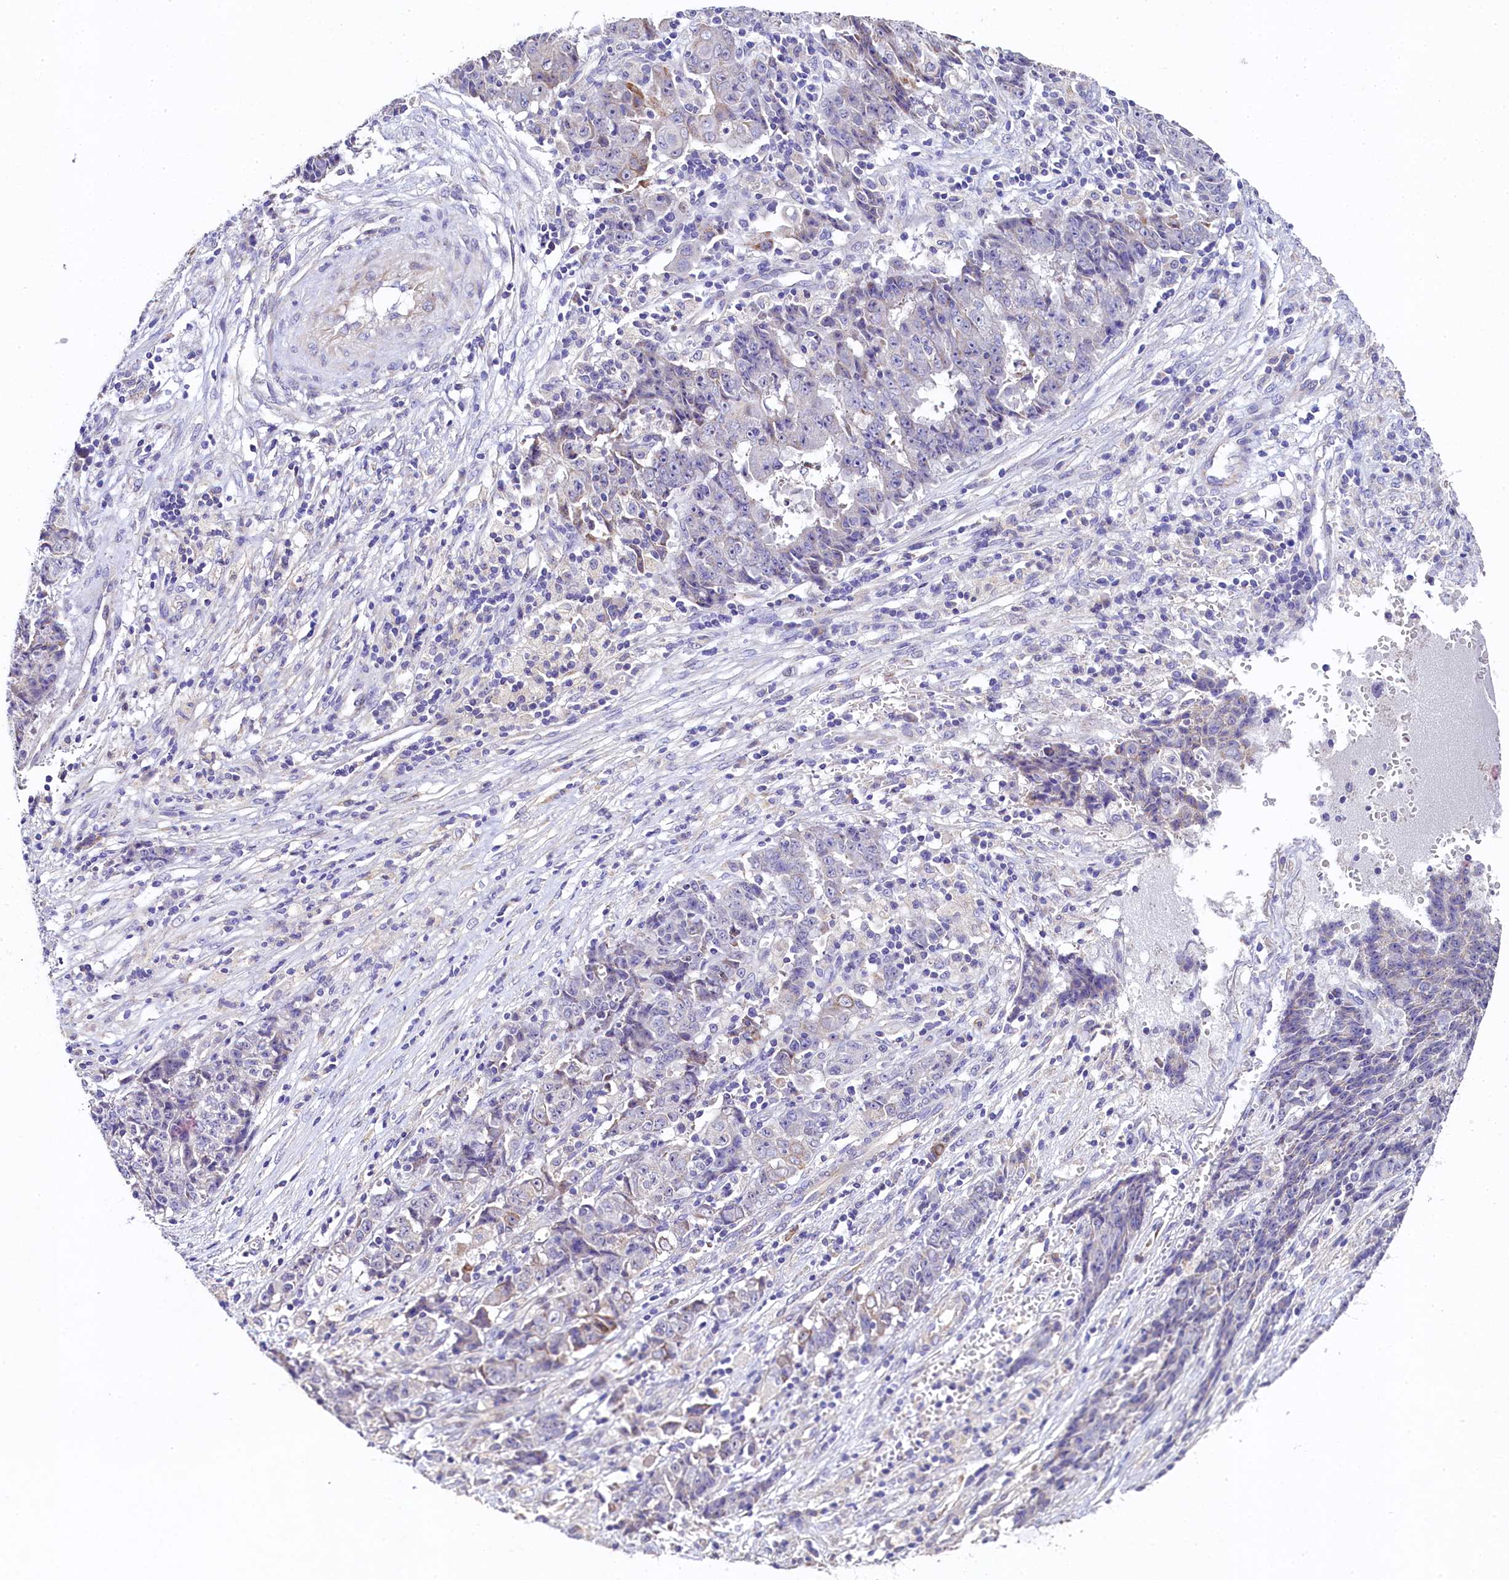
{"staining": {"intensity": "negative", "quantity": "none", "location": "none"}, "tissue": "ovarian cancer", "cell_type": "Tumor cells", "image_type": "cancer", "snomed": [{"axis": "morphology", "description": "Carcinoma, endometroid"}, {"axis": "topography", "description": "Ovary"}], "caption": "Immunohistochemistry micrograph of neoplastic tissue: human endometroid carcinoma (ovarian) stained with DAB (3,3'-diaminobenzidine) reveals no significant protein expression in tumor cells. (DAB (3,3'-diaminobenzidine) IHC, high magnification).", "gene": "FXYD6", "patient": {"sex": "female", "age": 42}}